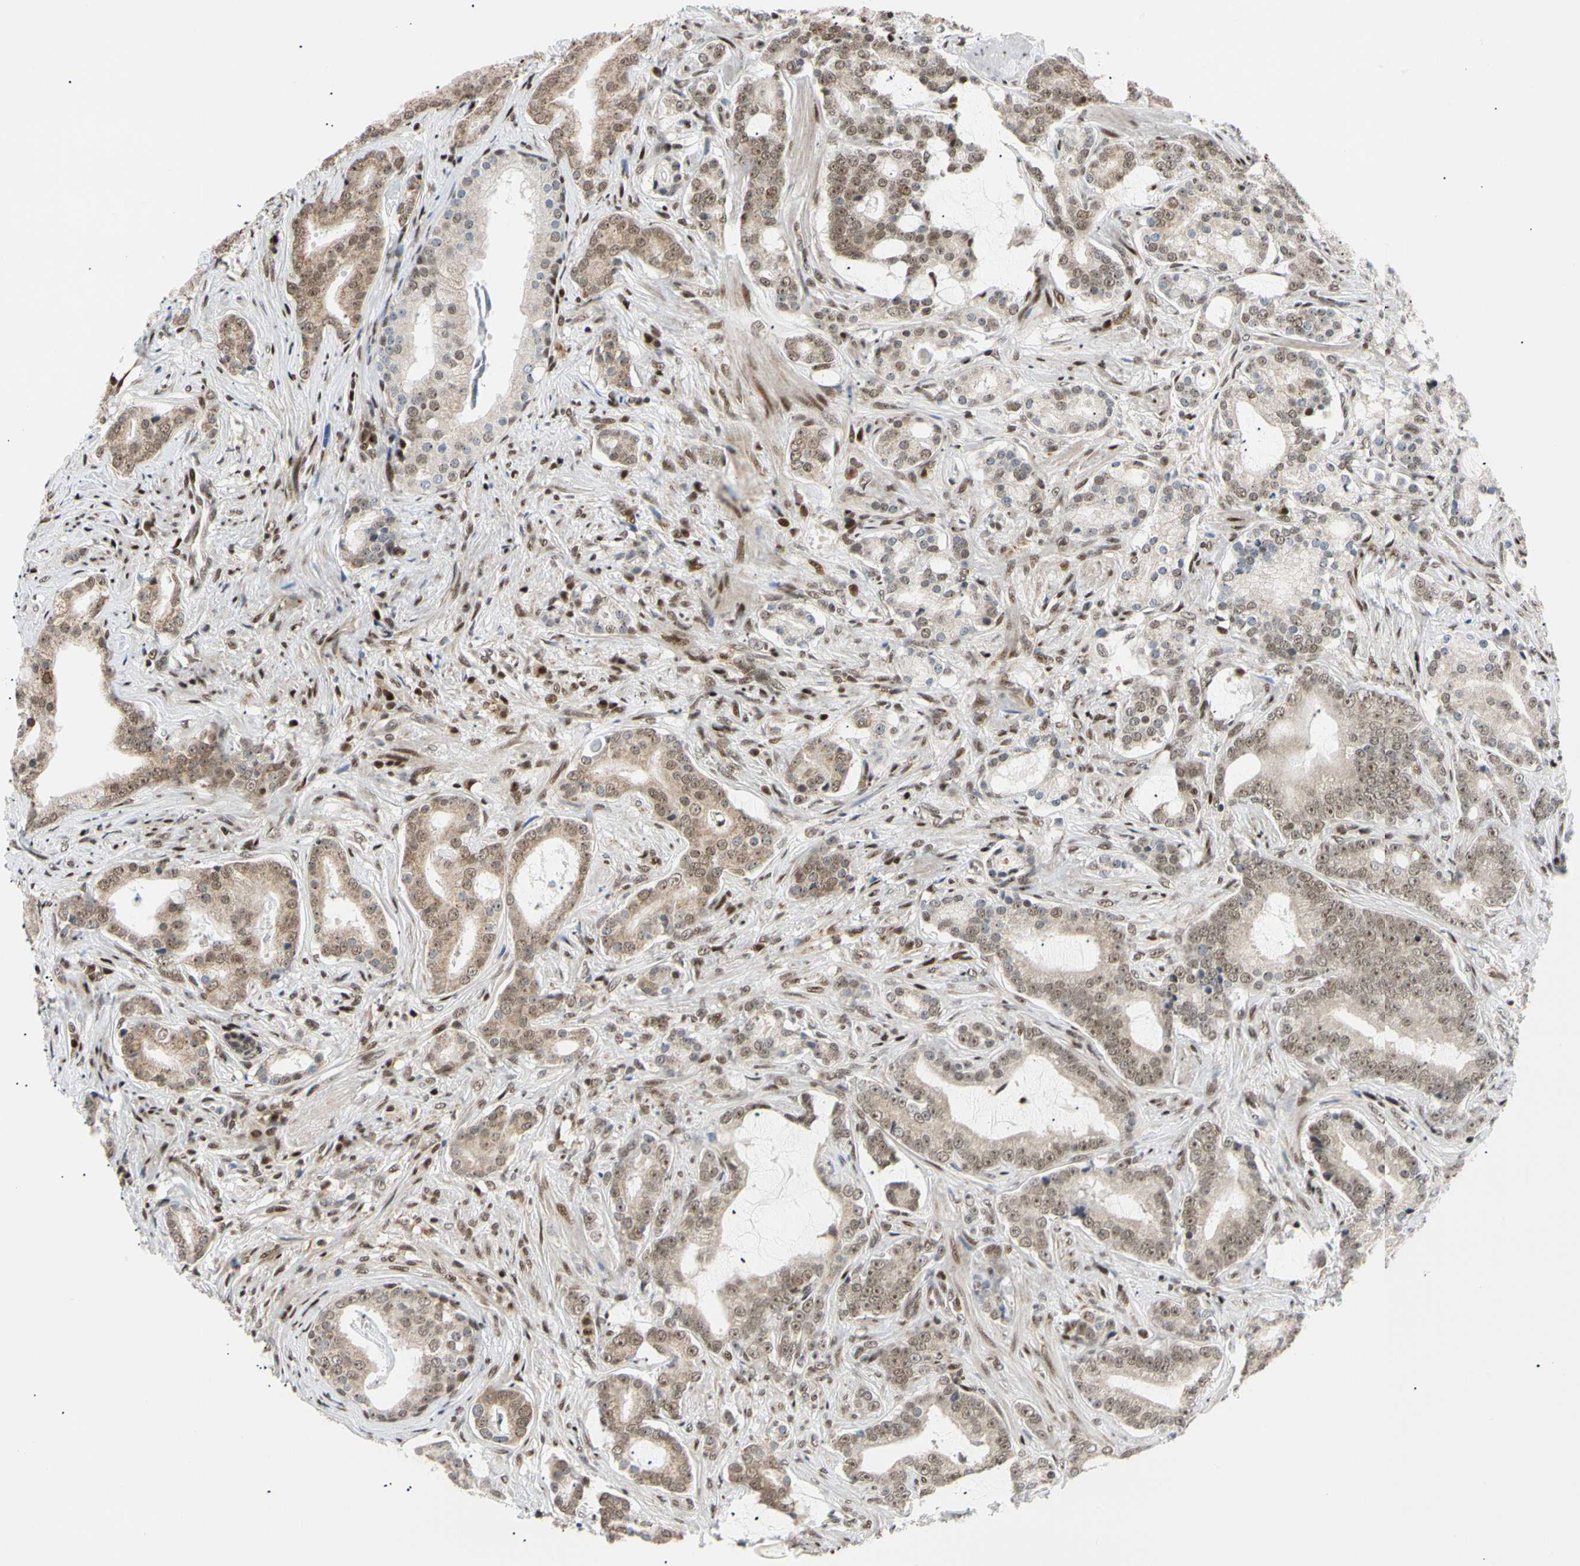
{"staining": {"intensity": "moderate", "quantity": "25%-75%", "location": "nuclear"}, "tissue": "prostate cancer", "cell_type": "Tumor cells", "image_type": "cancer", "snomed": [{"axis": "morphology", "description": "Adenocarcinoma, Low grade"}, {"axis": "topography", "description": "Prostate"}], "caption": "Protein staining shows moderate nuclear staining in approximately 25%-75% of tumor cells in adenocarcinoma (low-grade) (prostate).", "gene": "E2F1", "patient": {"sex": "male", "age": 58}}